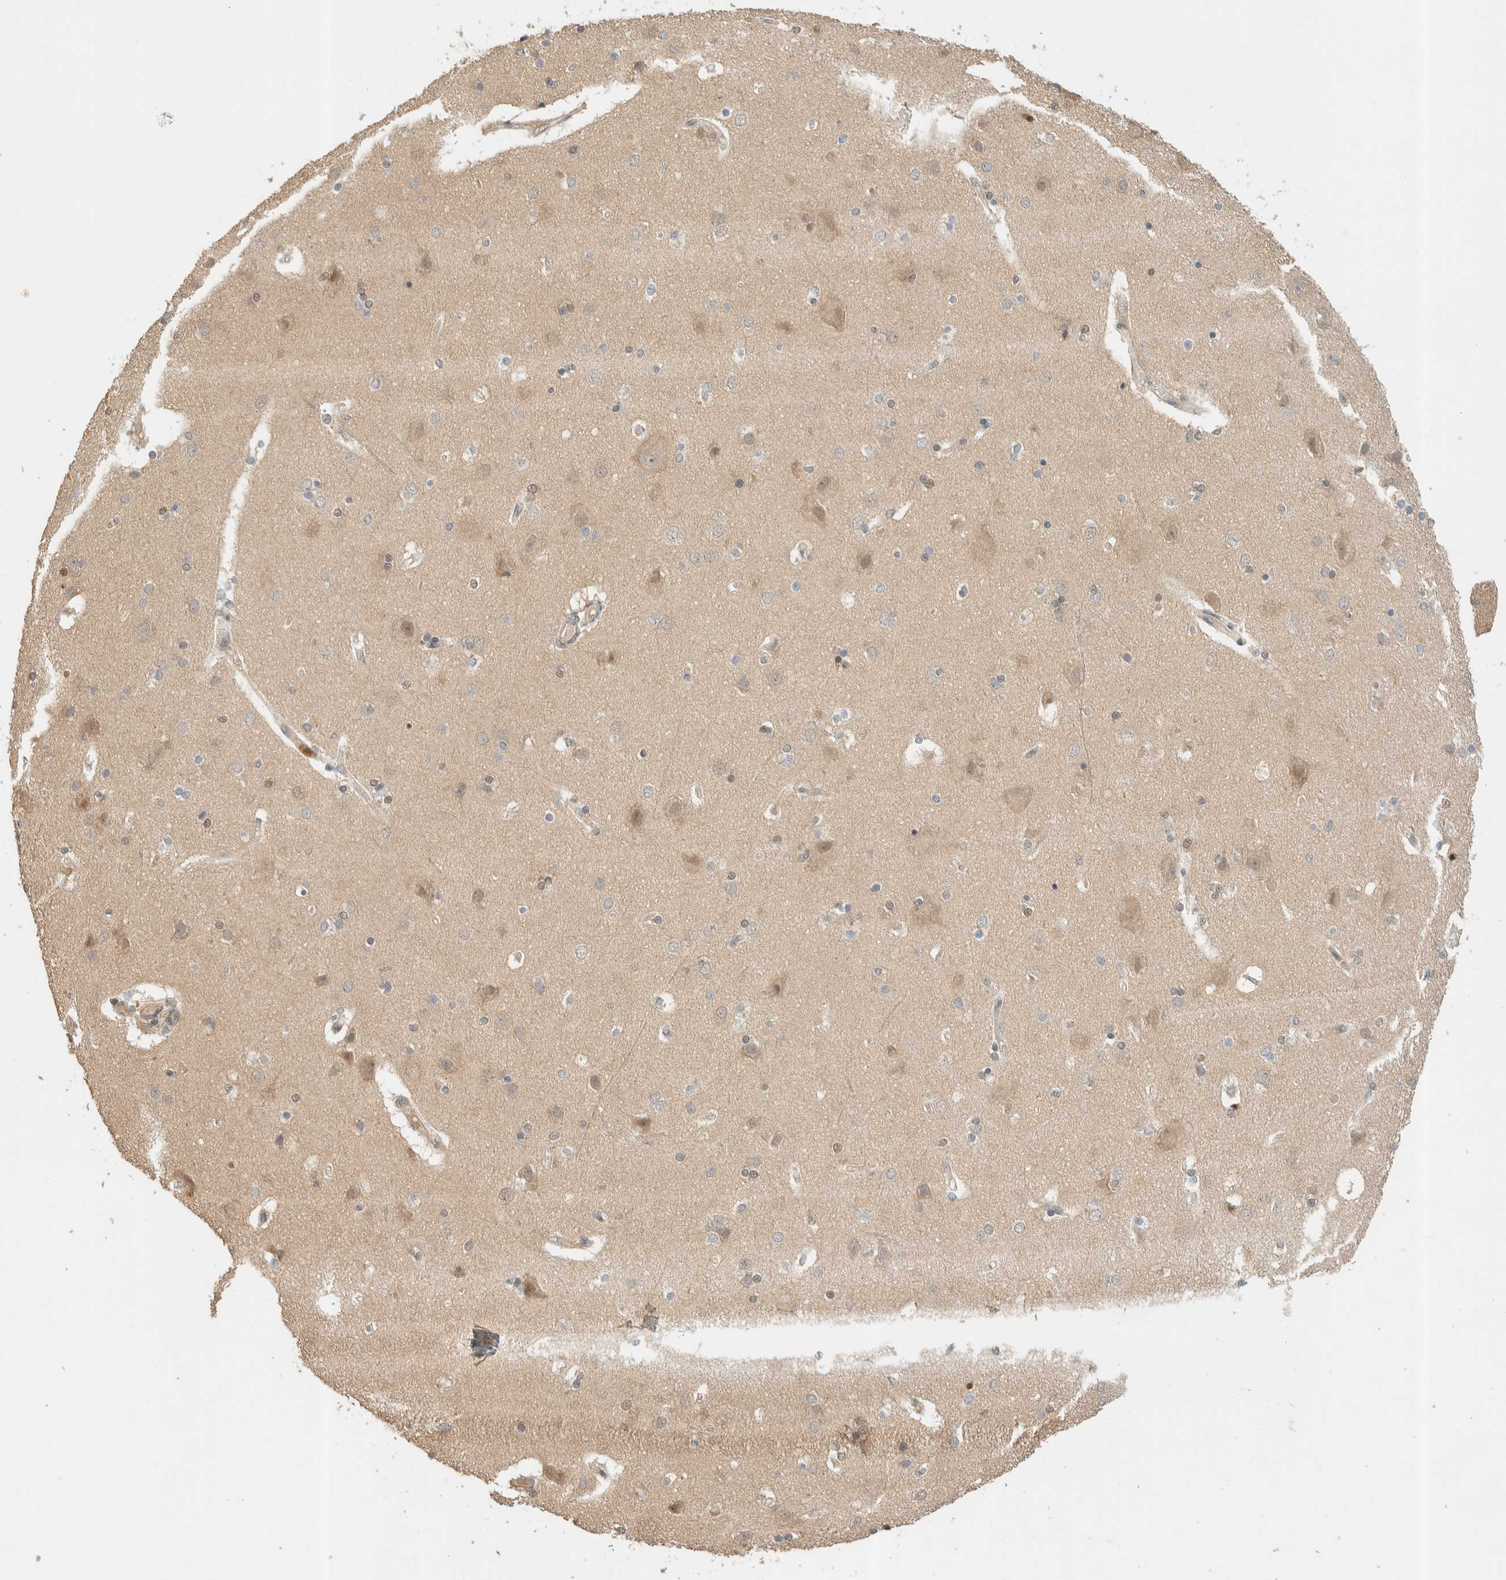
{"staining": {"intensity": "negative", "quantity": "none", "location": "none"}, "tissue": "cerebral cortex", "cell_type": "Endothelial cells", "image_type": "normal", "snomed": [{"axis": "morphology", "description": "Normal tissue, NOS"}, {"axis": "topography", "description": "Cerebral cortex"}], "caption": "The IHC photomicrograph has no significant positivity in endothelial cells of cerebral cortex.", "gene": "ADSS2", "patient": {"sex": "female", "age": 54}}